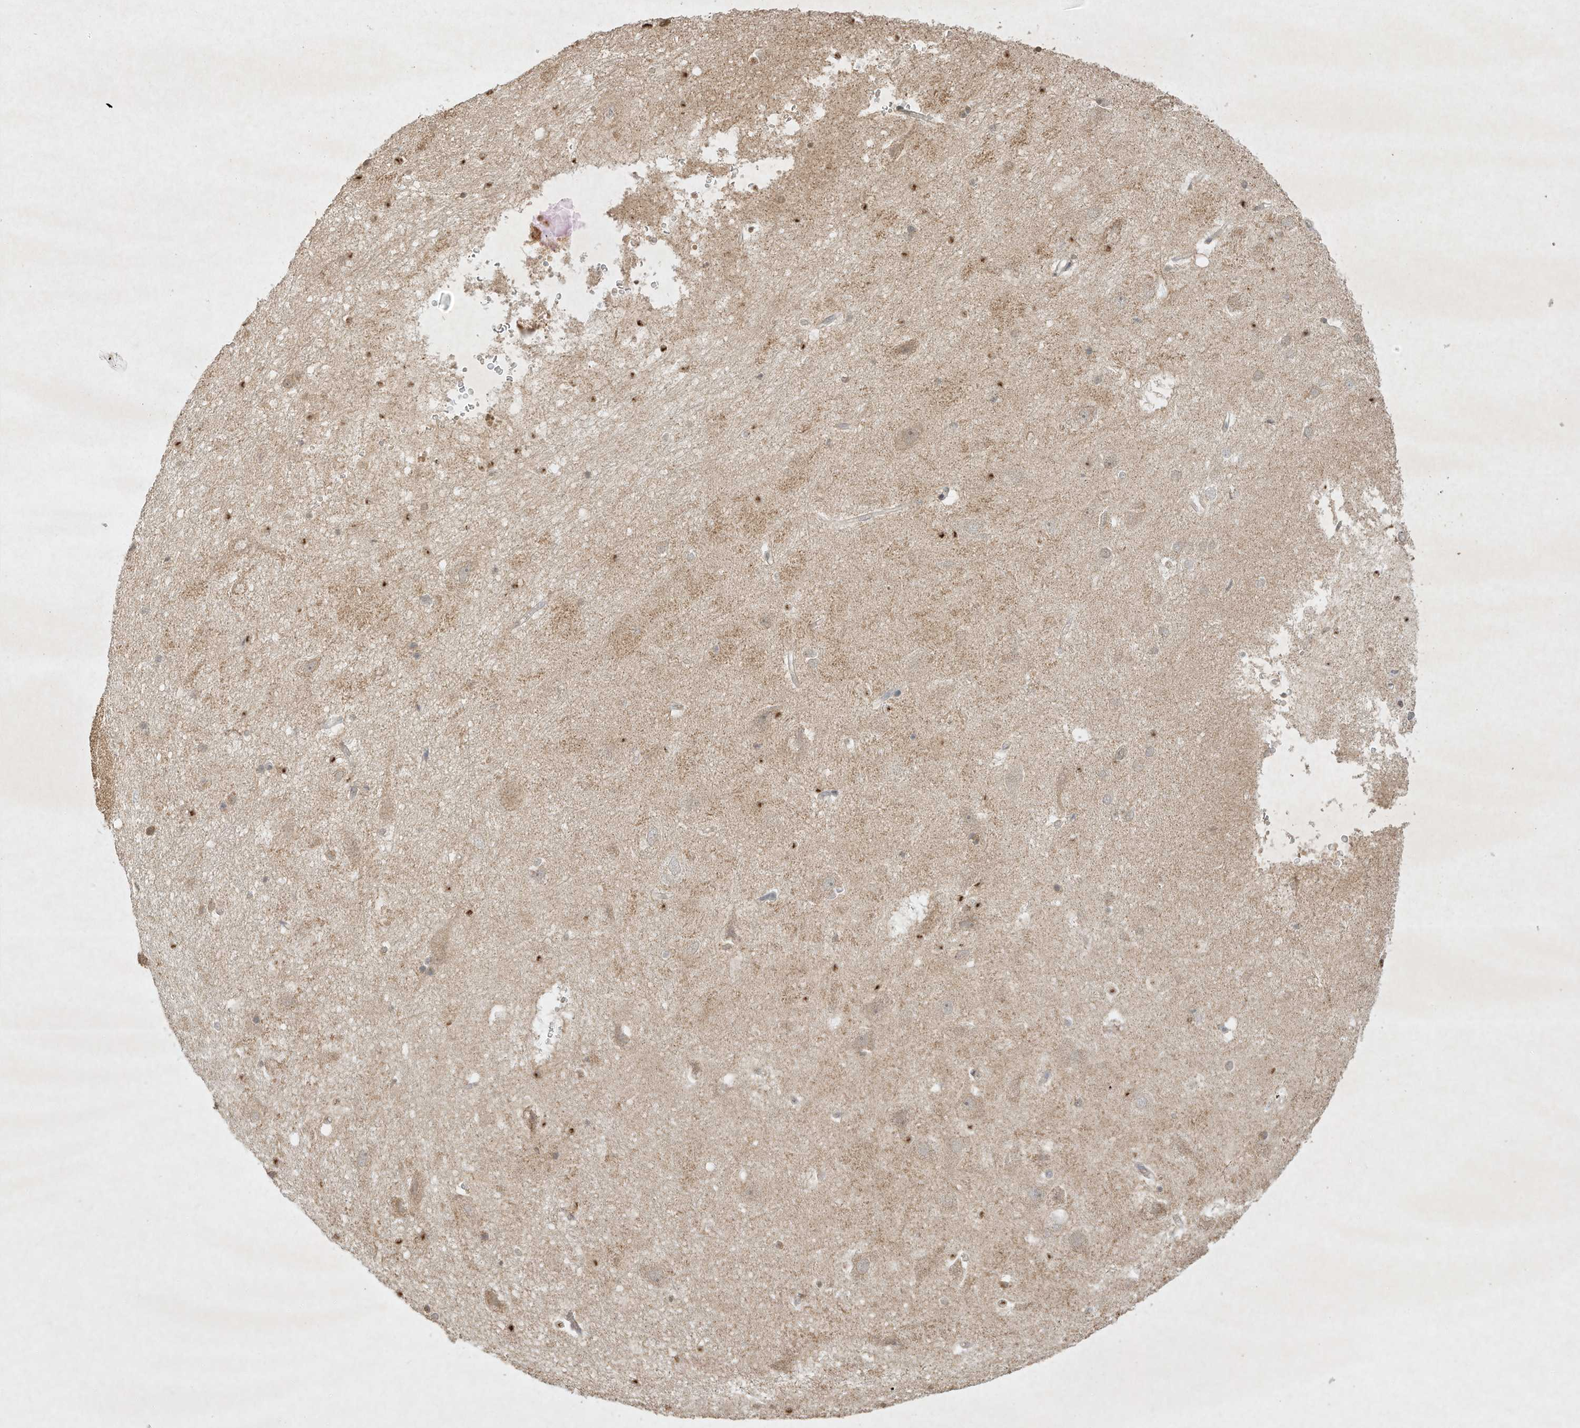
{"staining": {"intensity": "moderate", "quantity": "25%-75%", "location": "cytoplasmic/membranous"}, "tissue": "hippocampus", "cell_type": "Glial cells", "image_type": "normal", "snomed": [{"axis": "morphology", "description": "Normal tissue, NOS"}, {"axis": "topography", "description": "Hippocampus"}], "caption": "Hippocampus was stained to show a protein in brown. There is medium levels of moderate cytoplasmic/membranous positivity in approximately 25%-75% of glial cells.", "gene": "BTRC", "patient": {"sex": "female", "age": 52}}